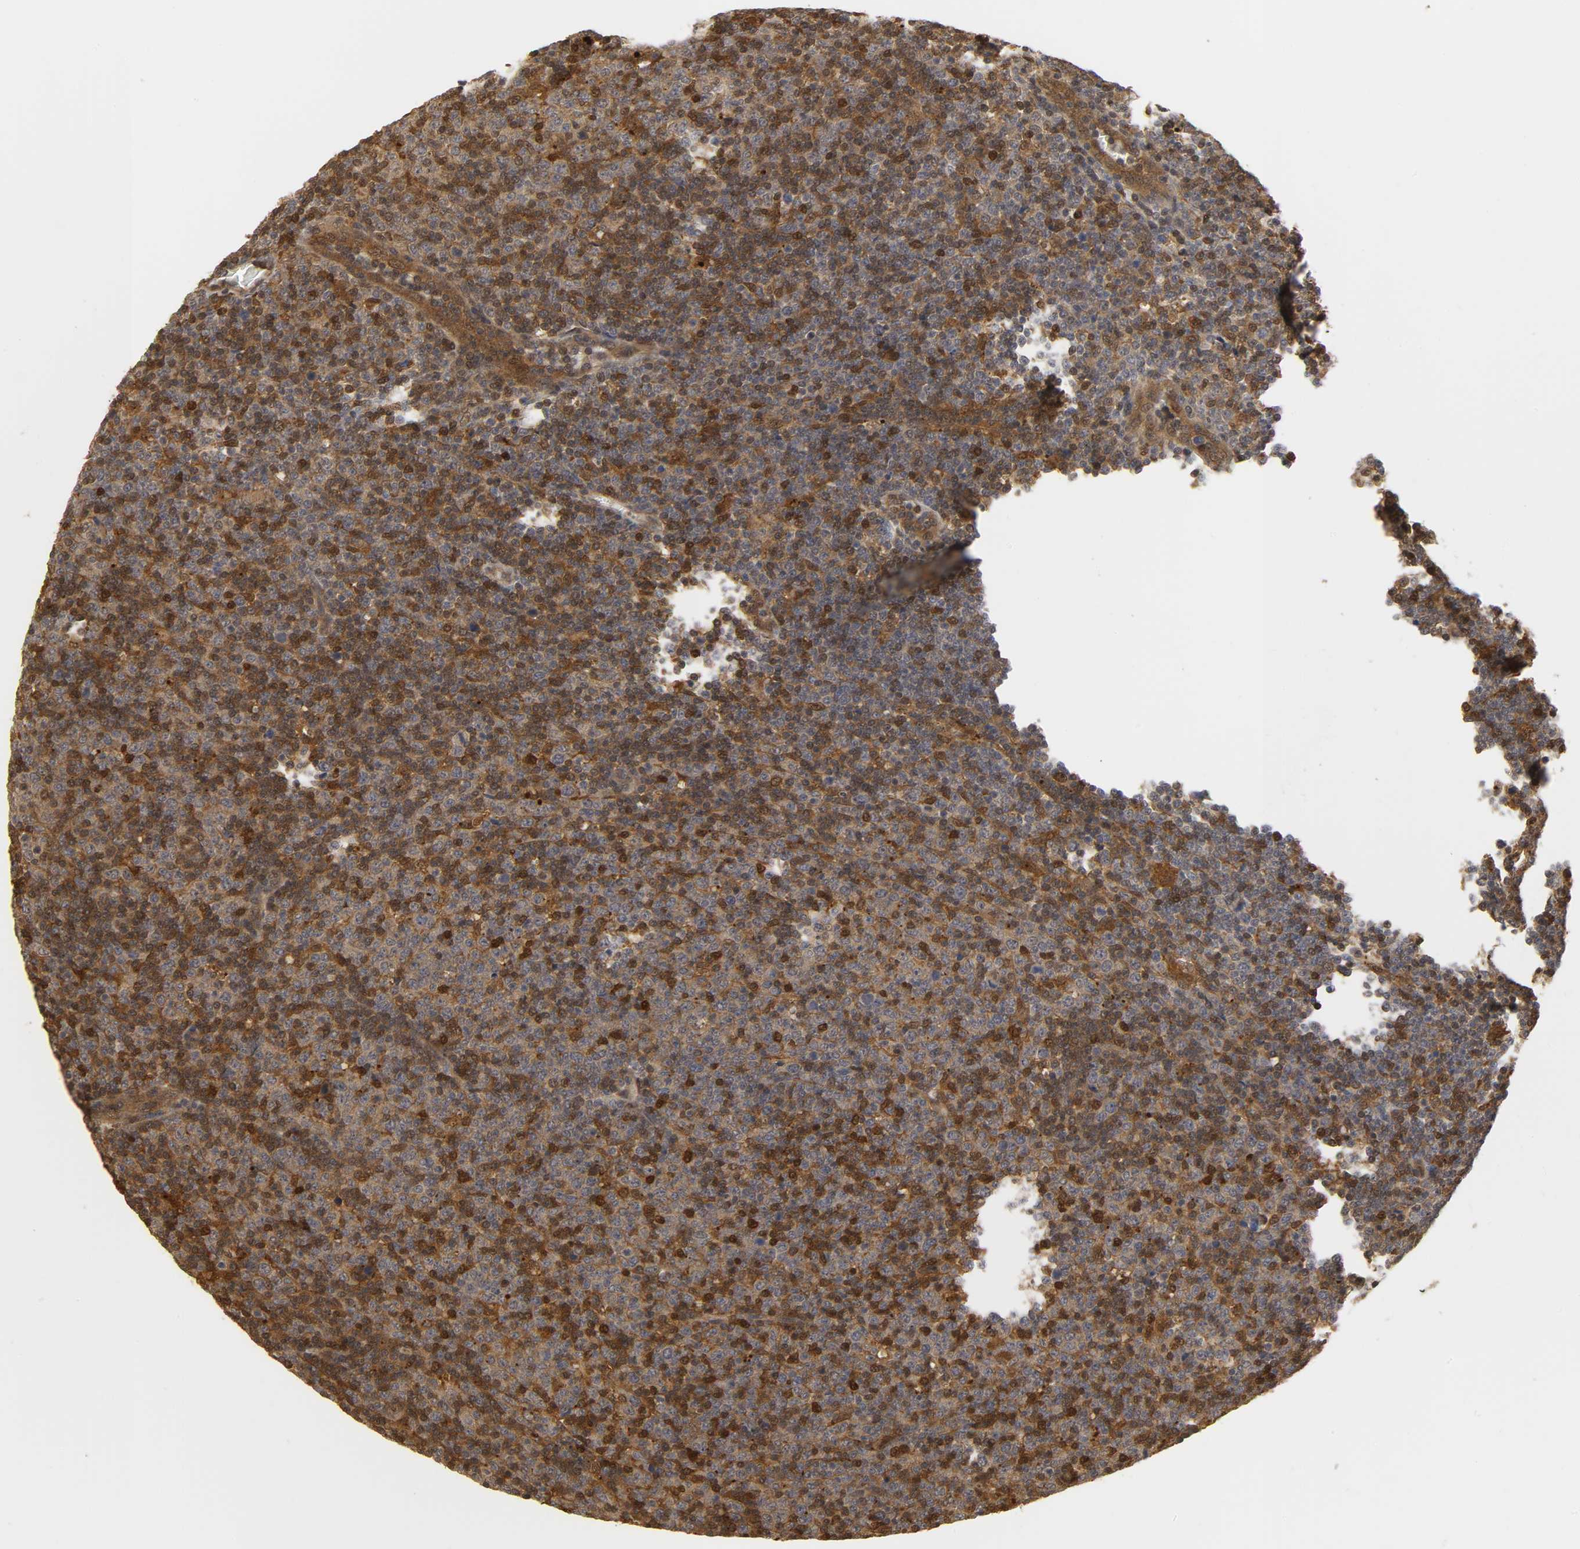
{"staining": {"intensity": "moderate", "quantity": "25%-75%", "location": "cytoplasmic/membranous,nuclear"}, "tissue": "lymphoma", "cell_type": "Tumor cells", "image_type": "cancer", "snomed": [{"axis": "morphology", "description": "Malignant lymphoma, non-Hodgkin's type, Low grade"}, {"axis": "topography", "description": "Lymph node"}], "caption": "Moderate cytoplasmic/membranous and nuclear protein positivity is identified in approximately 25%-75% of tumor cells in lymphoma.", "gene": "PARK7", "patient": {"sex": "male", "age": 70}}